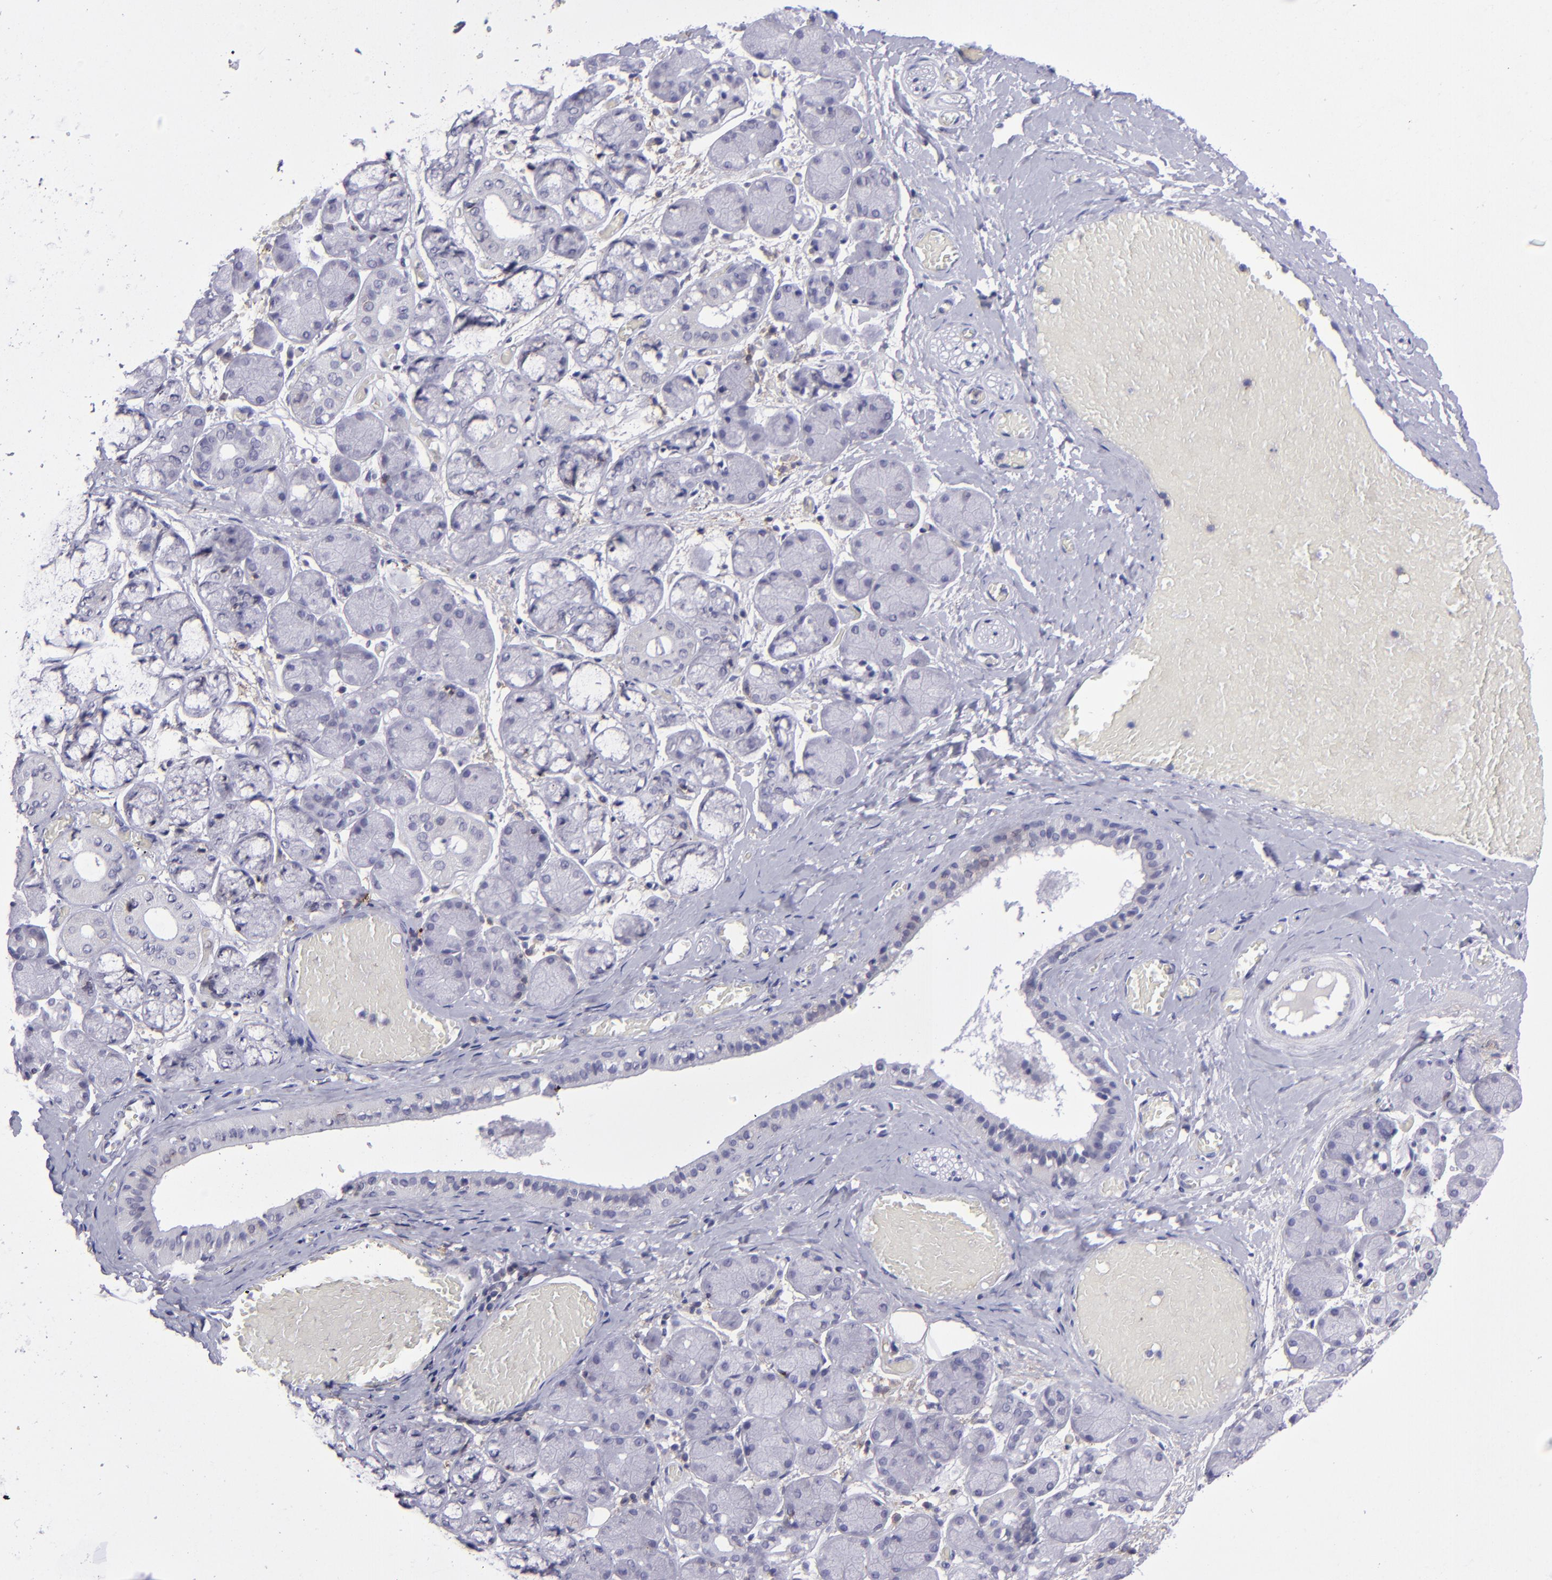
{"staining": {"intensity": "negative", "quantity": "none", "location": "none"}, "tissue": "salivary gland", "cell_type": "Glandular cells", "image_type": "normal", "snomed": [{"axis": "morphology", "description": "Normal tissue, NOS"}, {"axis": "topography", "description": "Salivary gland"}], "caption": "An immunohistochemistry photomicrograph of benign salivary gland is shown. There is no staining in glandular cells of salivary gland.", "gene": "CD48", "patient": {"sex": "female", "age": 24}}